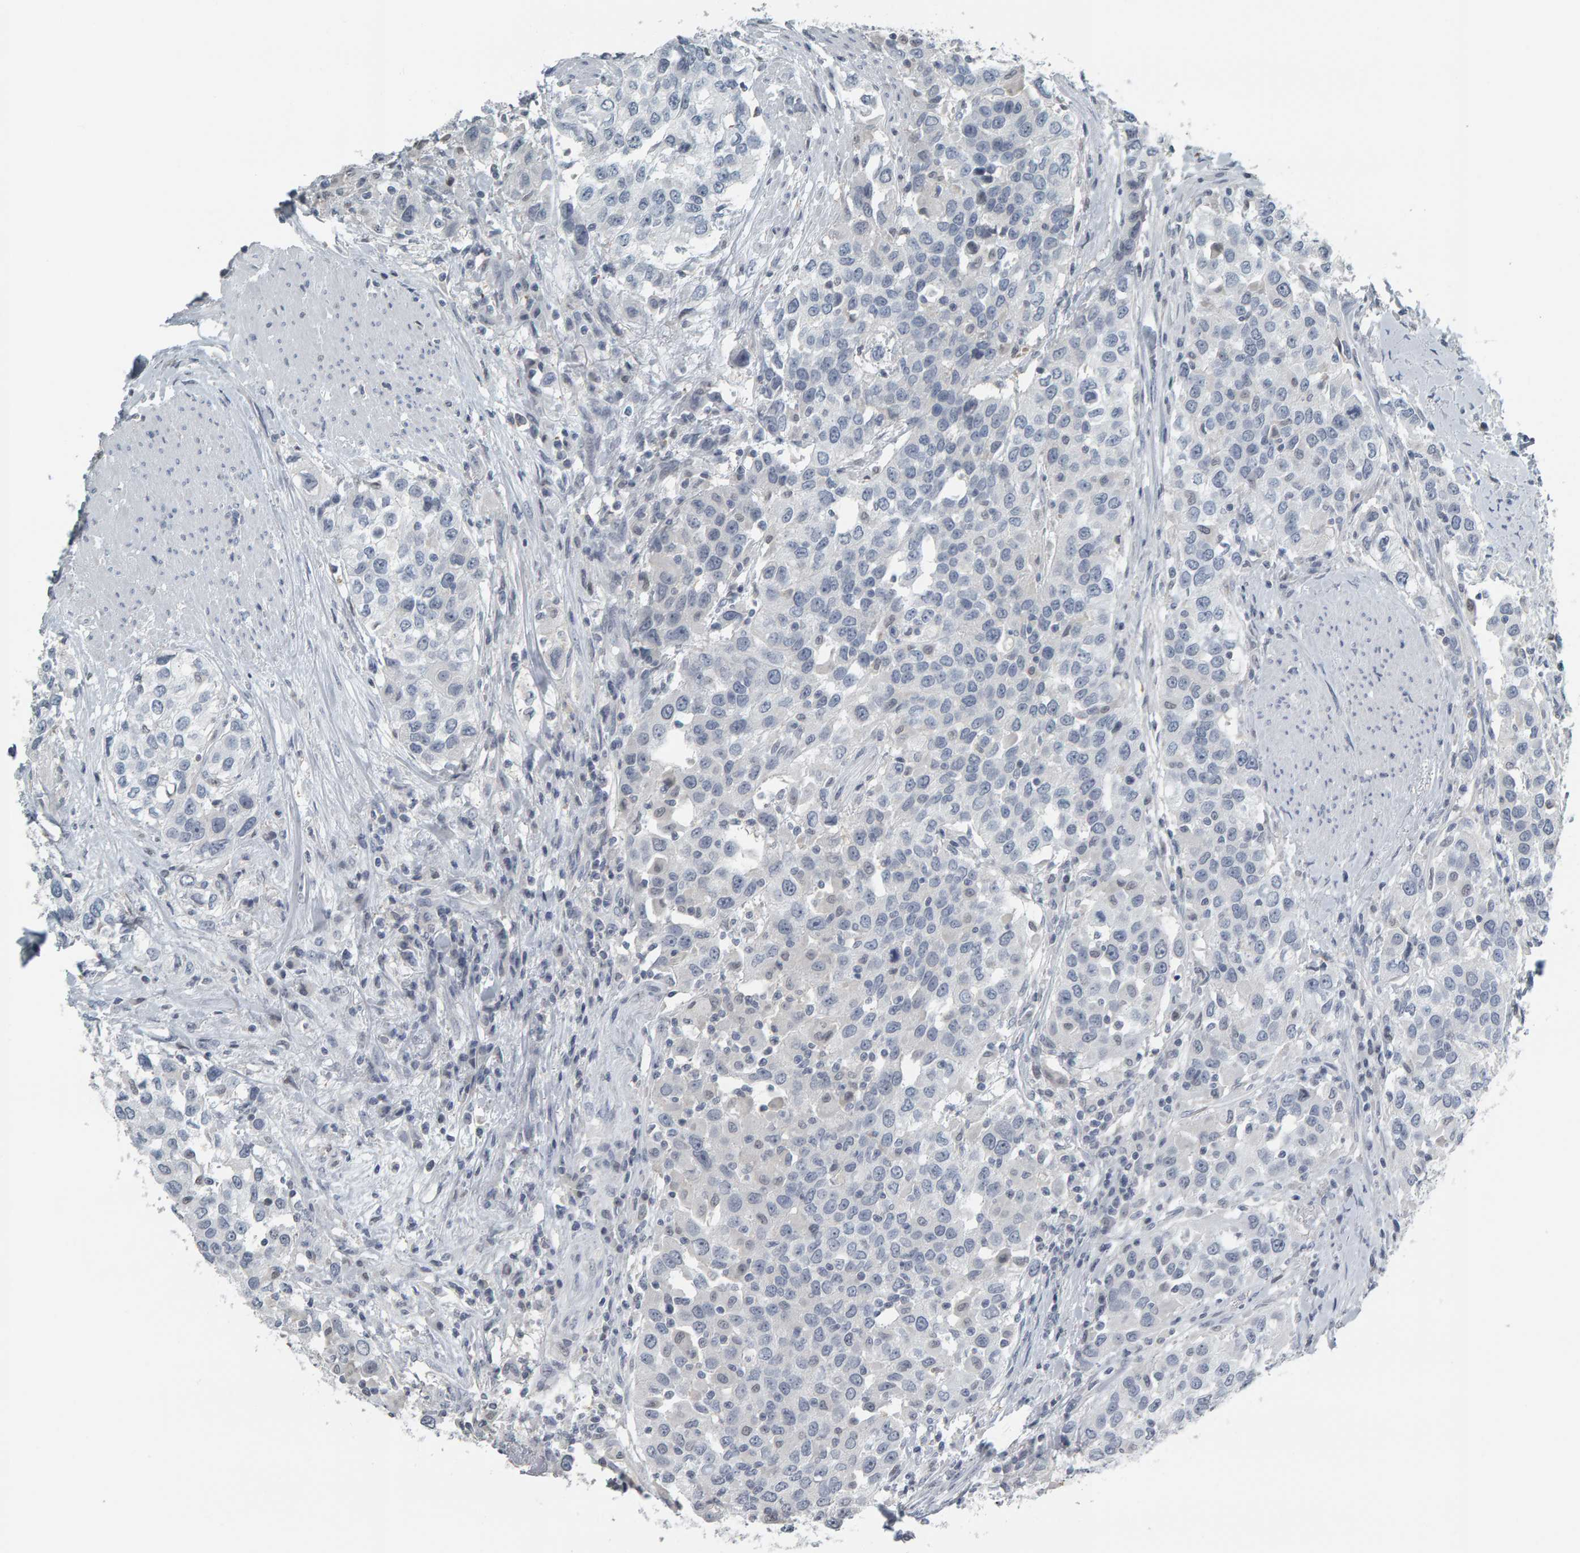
{"staining": {"intensity": "negative", "quantity": "none", "location": "none"}, "tissue": "urothelial cancer", "cell_type": "Tumor cells", "image_type": "cancer", "snomed": [{"axis": "morphology", "description": "Urothelial carcinoma, High grade"}, {"axis": "topography", "description": "Urinary bladder"}], "caption": "Immunohistochemistry image of neoplastic tissue: human urothelial cancer stained with DAB exhibits no significant protein positivity in tumor cells.", "gene": "PYY", "patient": {"sex": "female", "age": 80}}